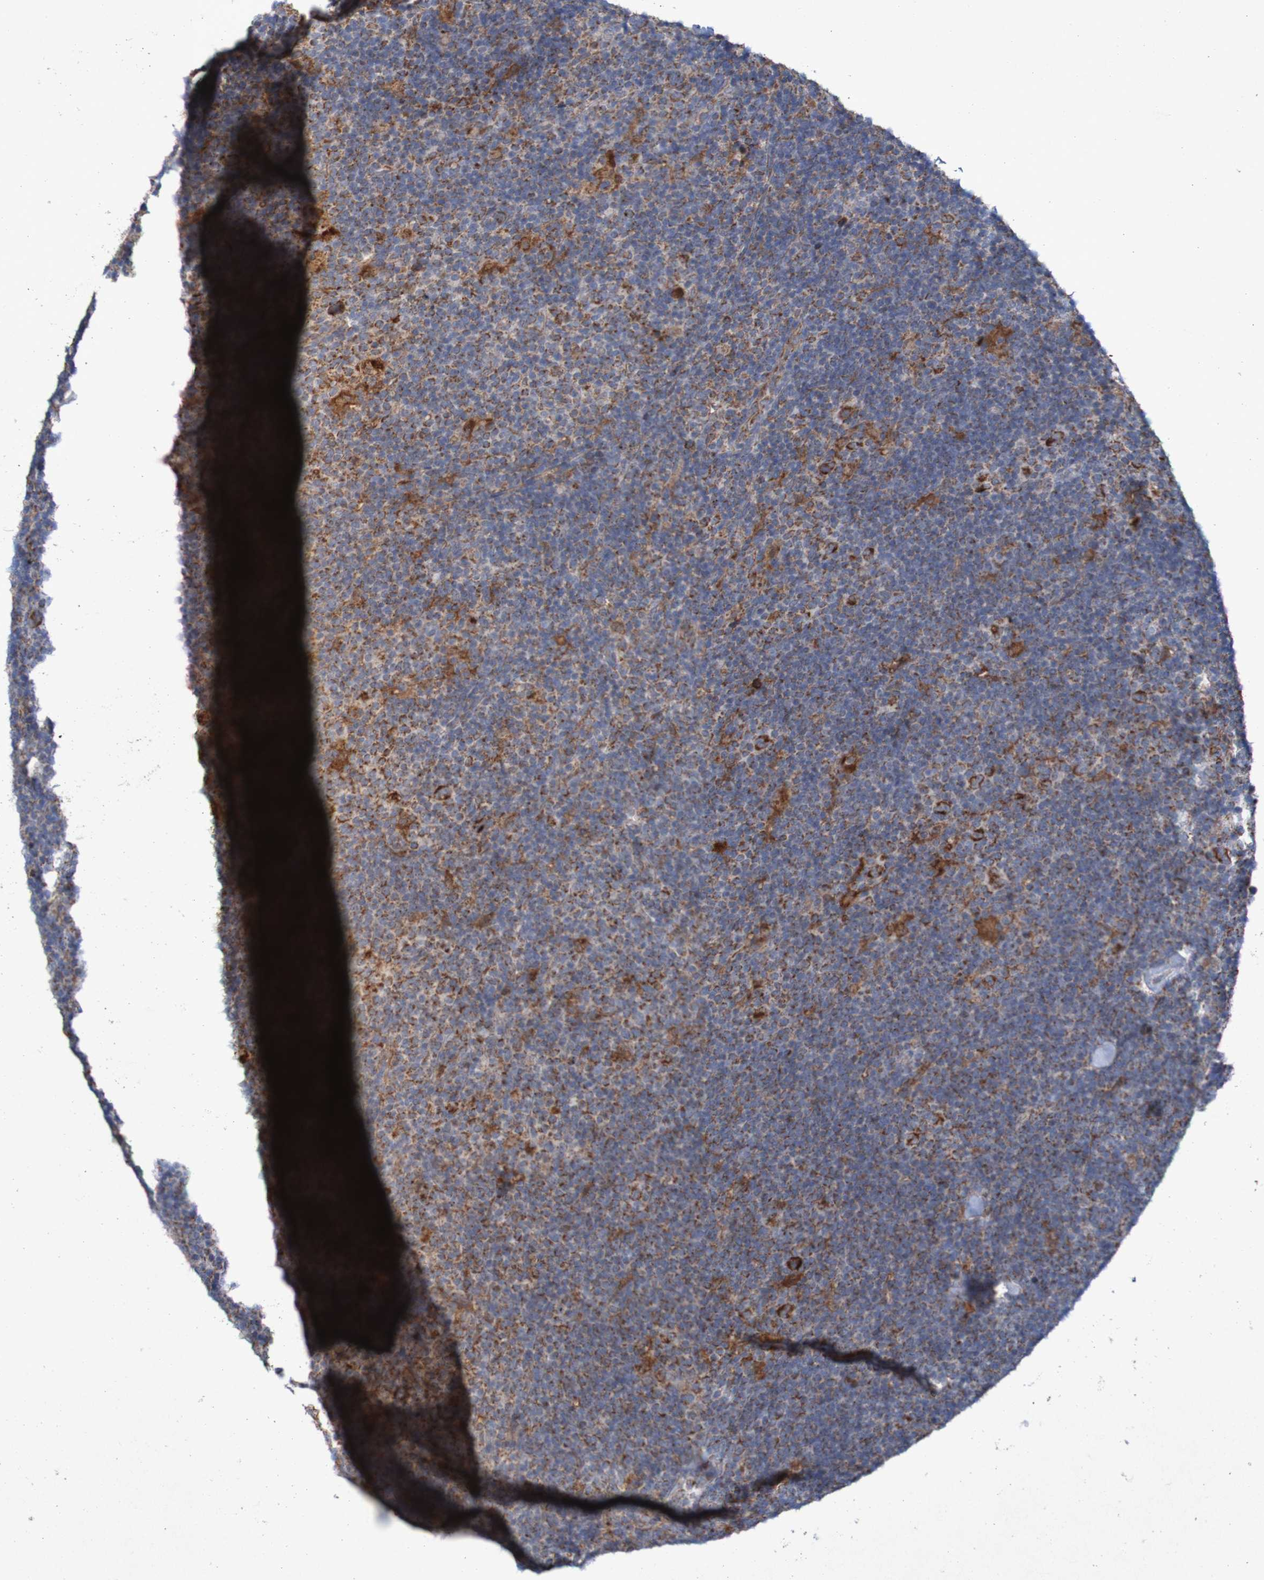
{"staining": {"intensity": "strong", "quantity": ">75%", "location": "cytoplasmic/membranous"}, "tissue": "lymphoma", "cell_type": "Tumor cells", "image_type": "cancer", "snomed": [{"axis": "morphology", "description": "Hodgkin's disease, NOS"}, {"axis": "topography", "description": "Lymph node"}], "caption": "The image displays immunohistochemical staining of Hodgkin's disease. There is strong cytoplasmic/membranous staining is present in approximately >75% of tumor cells. The staining was performed using DAB to visualize the protein expression in brown, while the nuclei were stained in blue with hematoxylin (Magnification: 20x).", "gene": "CCDC51", "patient": {"sex": "female", "age": 57}}